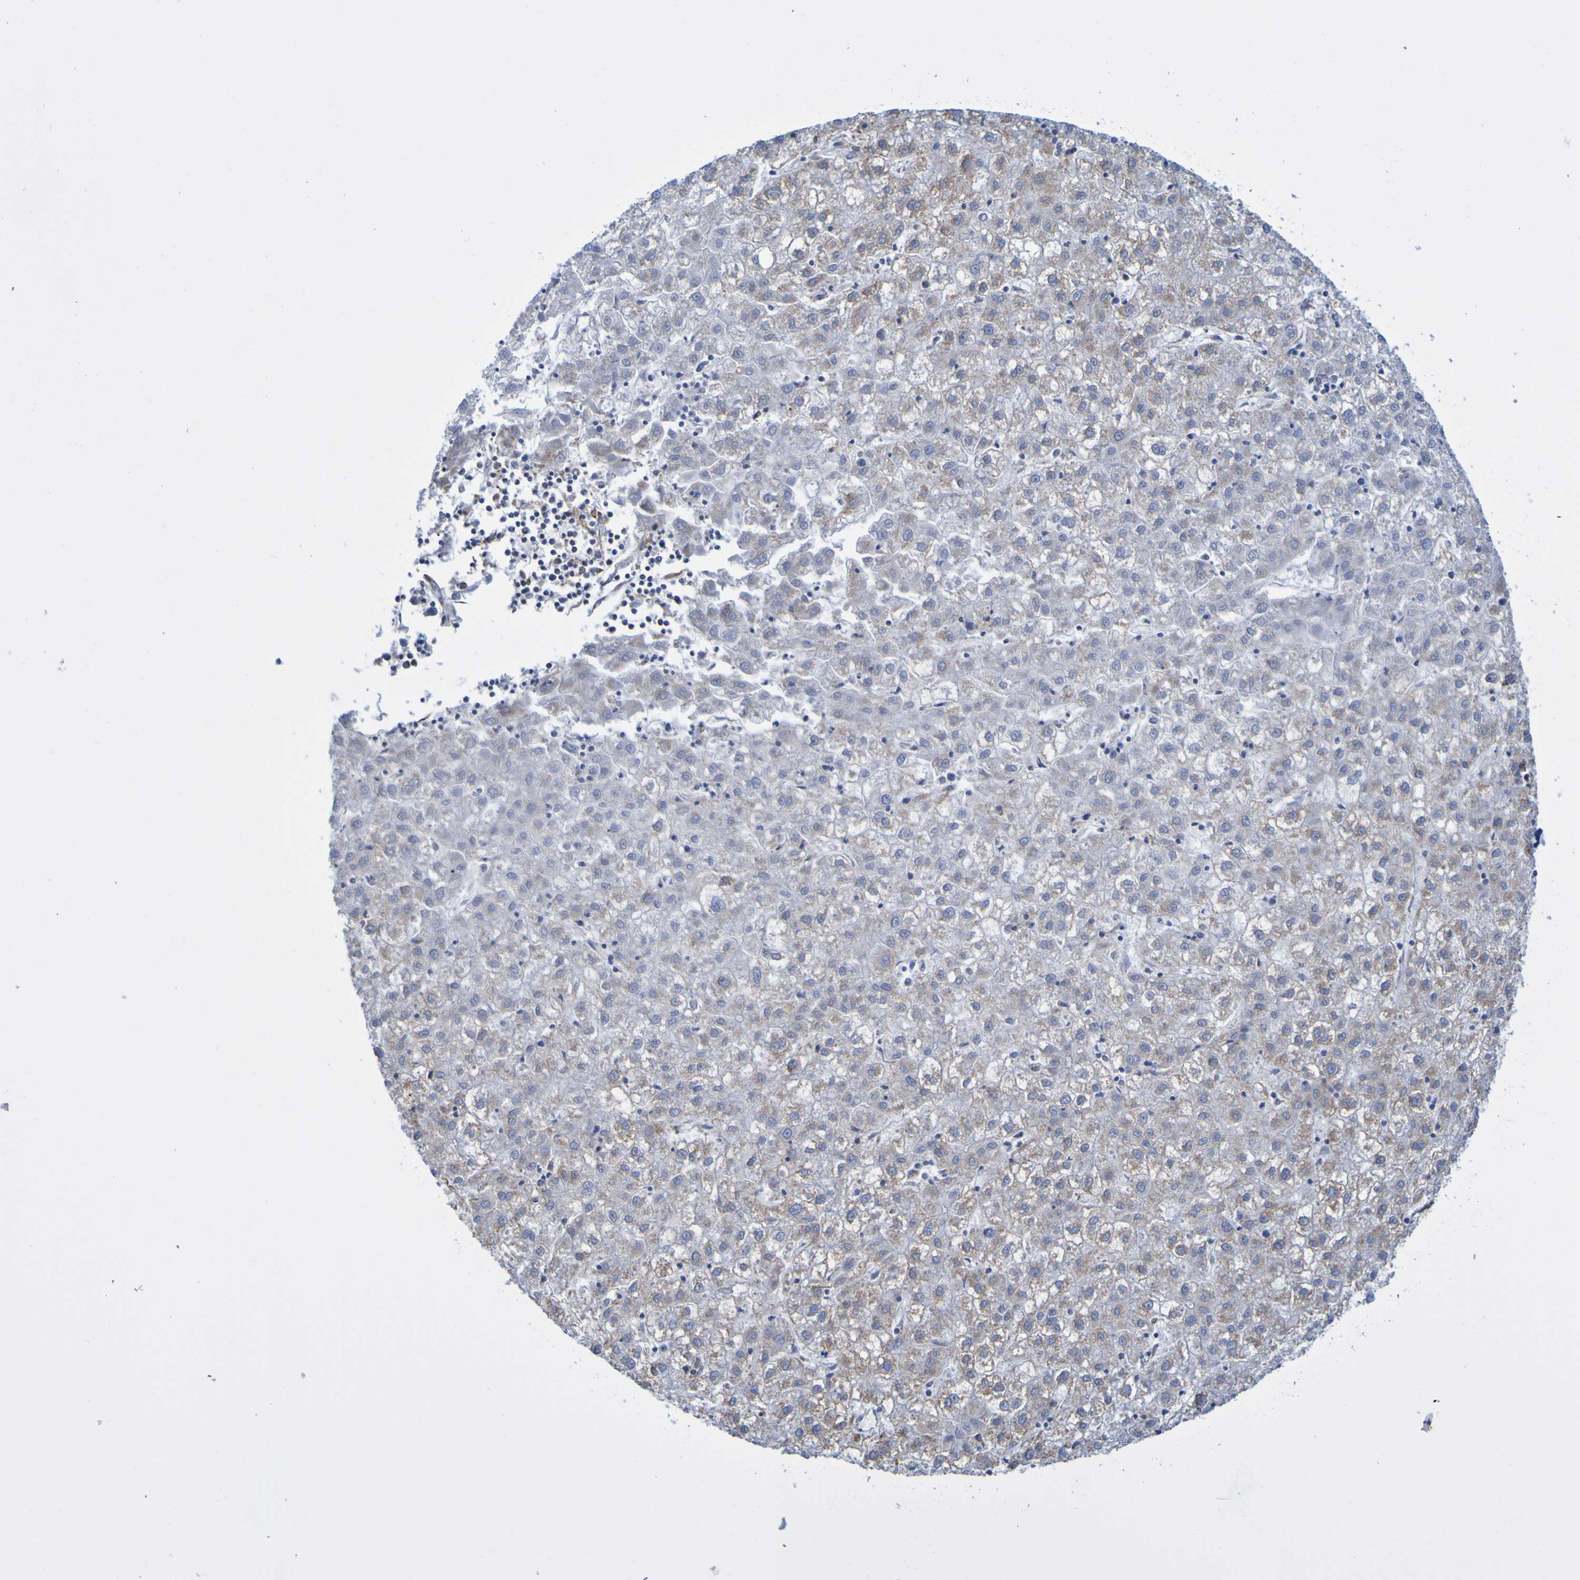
{"staining": {"intensity": "weak", "quantity": "25%-75%", "location": "cytoplasmic/membranous"}, "tissue": "liver cancer", "cell_type": "Tumor cells", "image_type": "cancer", "snomed": [{"axis": "morphology", "description": "Carcinoma, Hepatocellular, NOS"}, {"axis": "topography", "description": "Liver"}], "caption": "Weak cytoplasmic/membranous protein positivity is identified in approximately 25%-75% of tumor cells in liver cancer (hepatocellular carcinoma).", "gene": "CNTN2", "patient": {"sex": "male", "age": 72}}